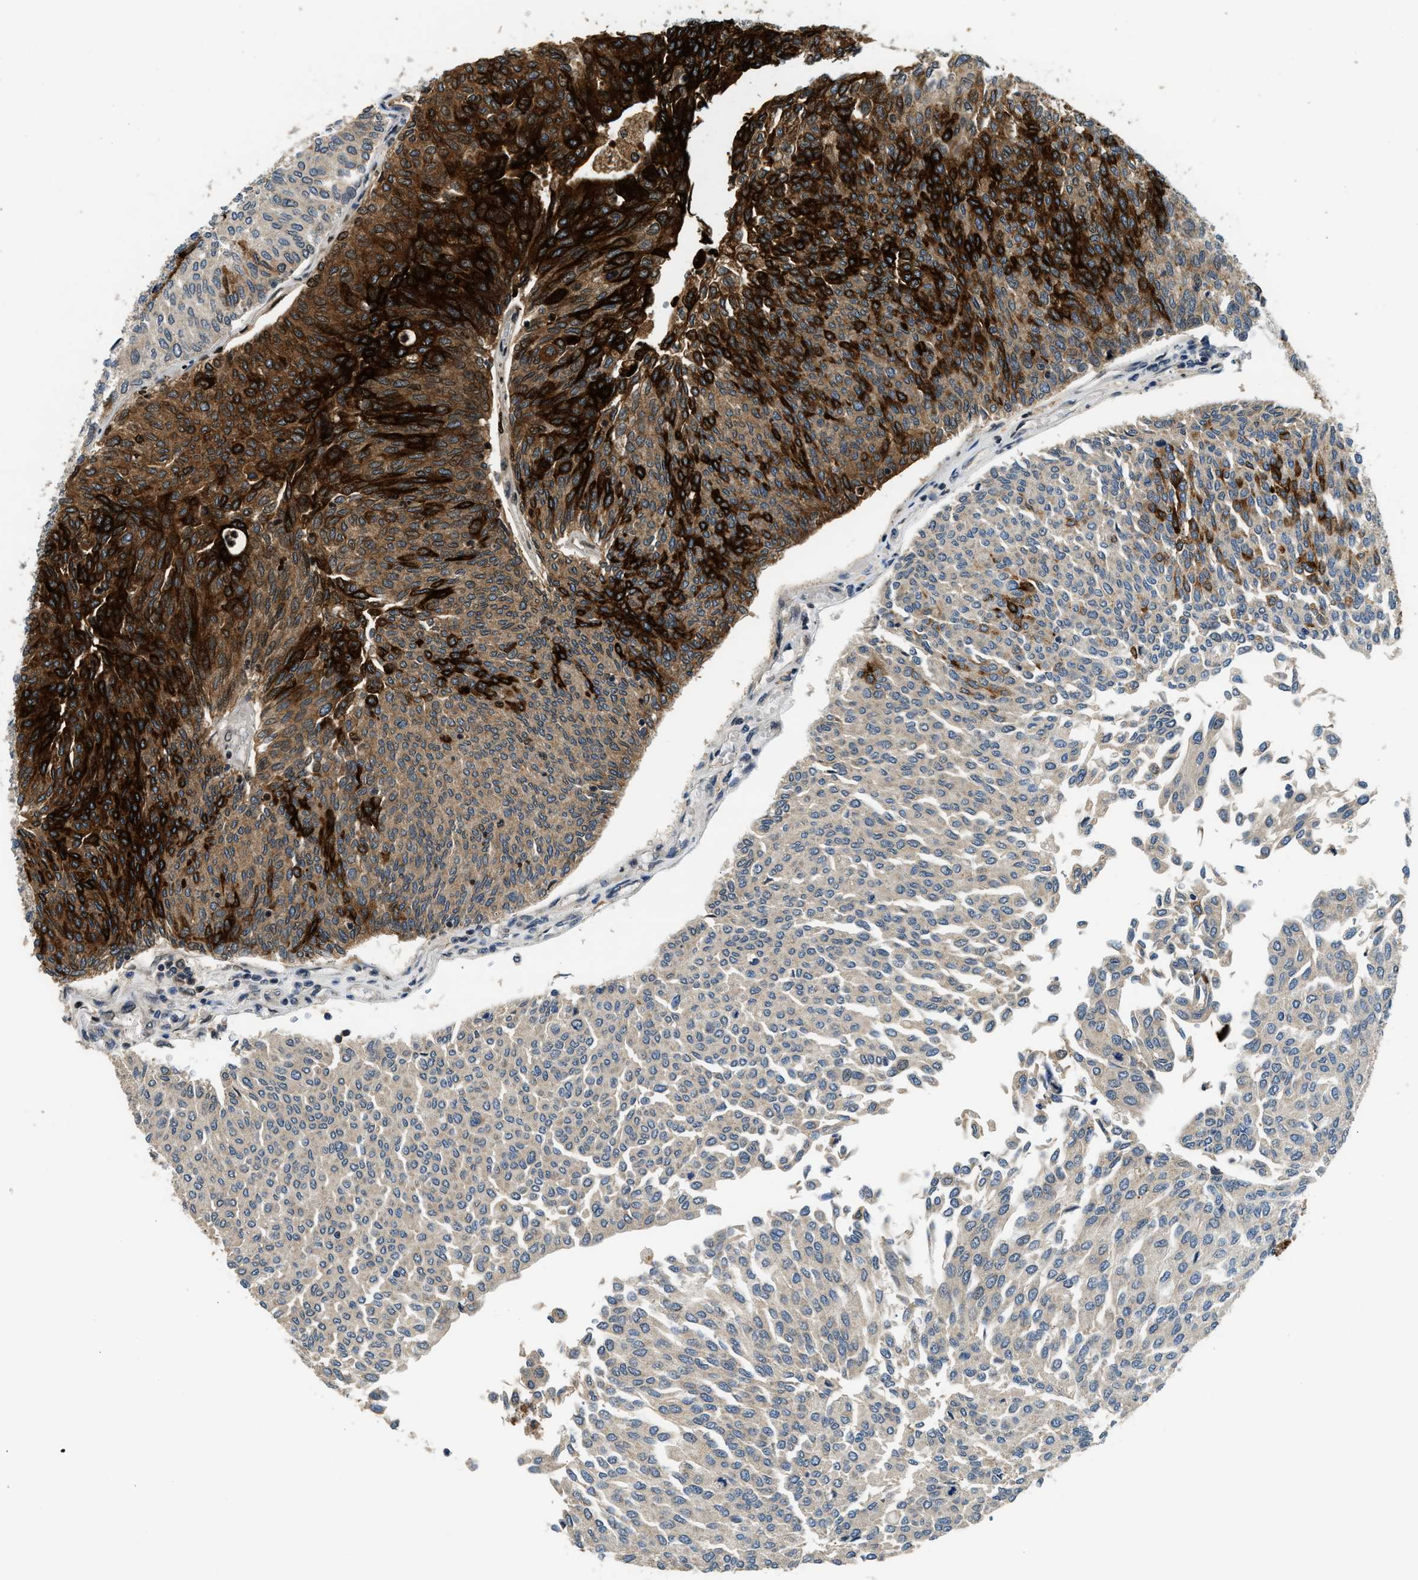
{"staining": {"intensity": "strong", "quantity": "25%-75%", "location": "cytoplasmic/membranous"}, "tissue": "urothelial cancer", "cell_type": "Tumor cells", "image_type": "cancer", "snomed": [{"axis": "morphology", "description": "Urothelial carcinoma, Low grade"}, {"axis": "topography", "description": "Urinary bladder"}], "caption": "Urothelial cancer stained with a protein marker exhibits strong staining in tumor cells.", "gene": "IL3RA", "patient": {"sex": "female", "age": 79}}